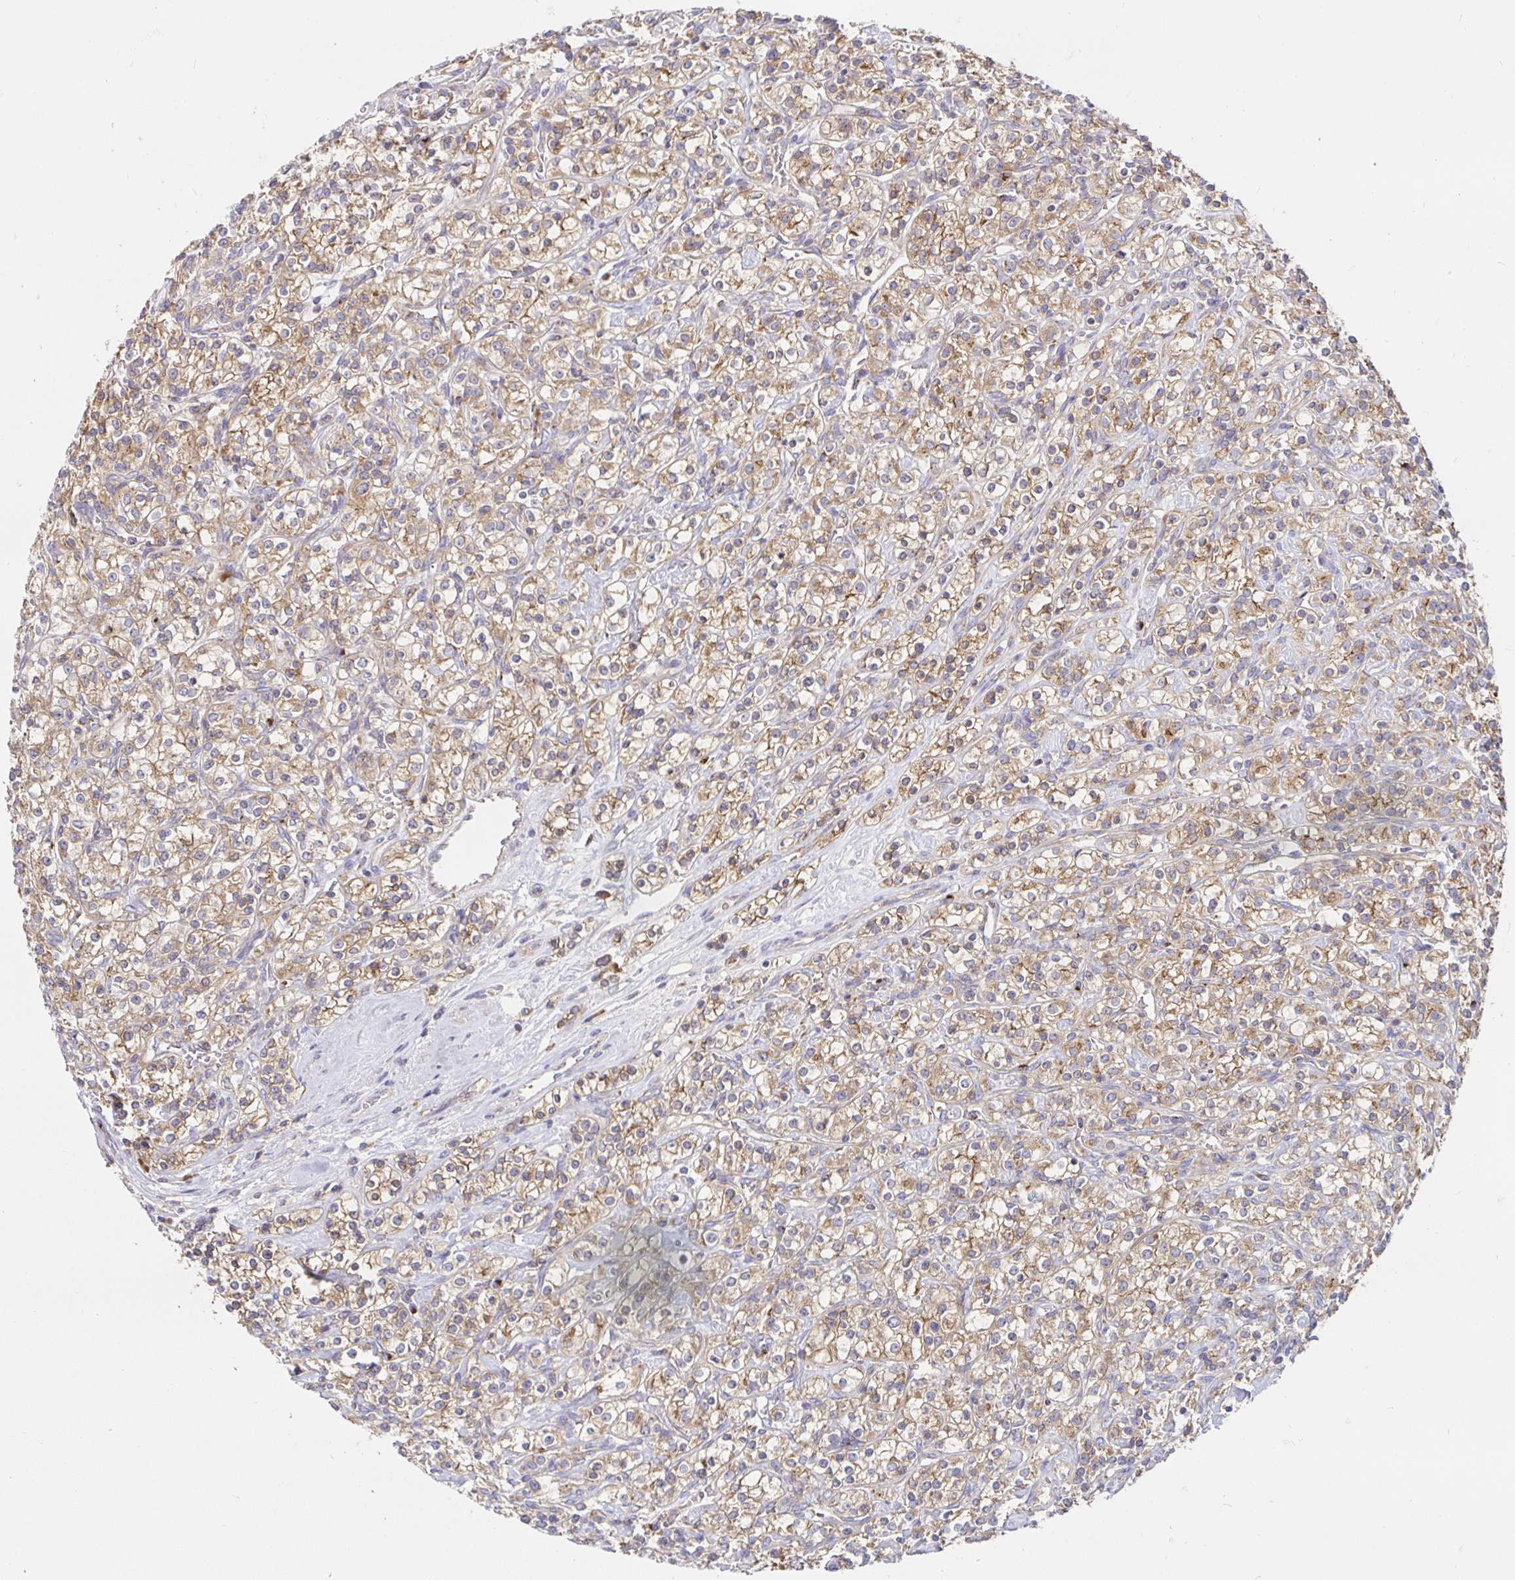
{"staining": {"intensity": "moderate", "quantity": ">75%", "location": "cytoplasmic/membranous"}, "tissue": "renal cancer", "cell_type": "Tumor cells", "image_type": "cancer", "snomed": [{"axis": "morphology", "description": "Adenocarcinoma, NOS"}, {"axis": "topography", "description": "Kidney"}], "caption": "Protein staining shows moderate cytoplasmic/membranous staining in about >75% of tumor cells in renal adenocarcinoma.", "gene": "PRDX3", "patient": {"sex": "male", "age": 77}}